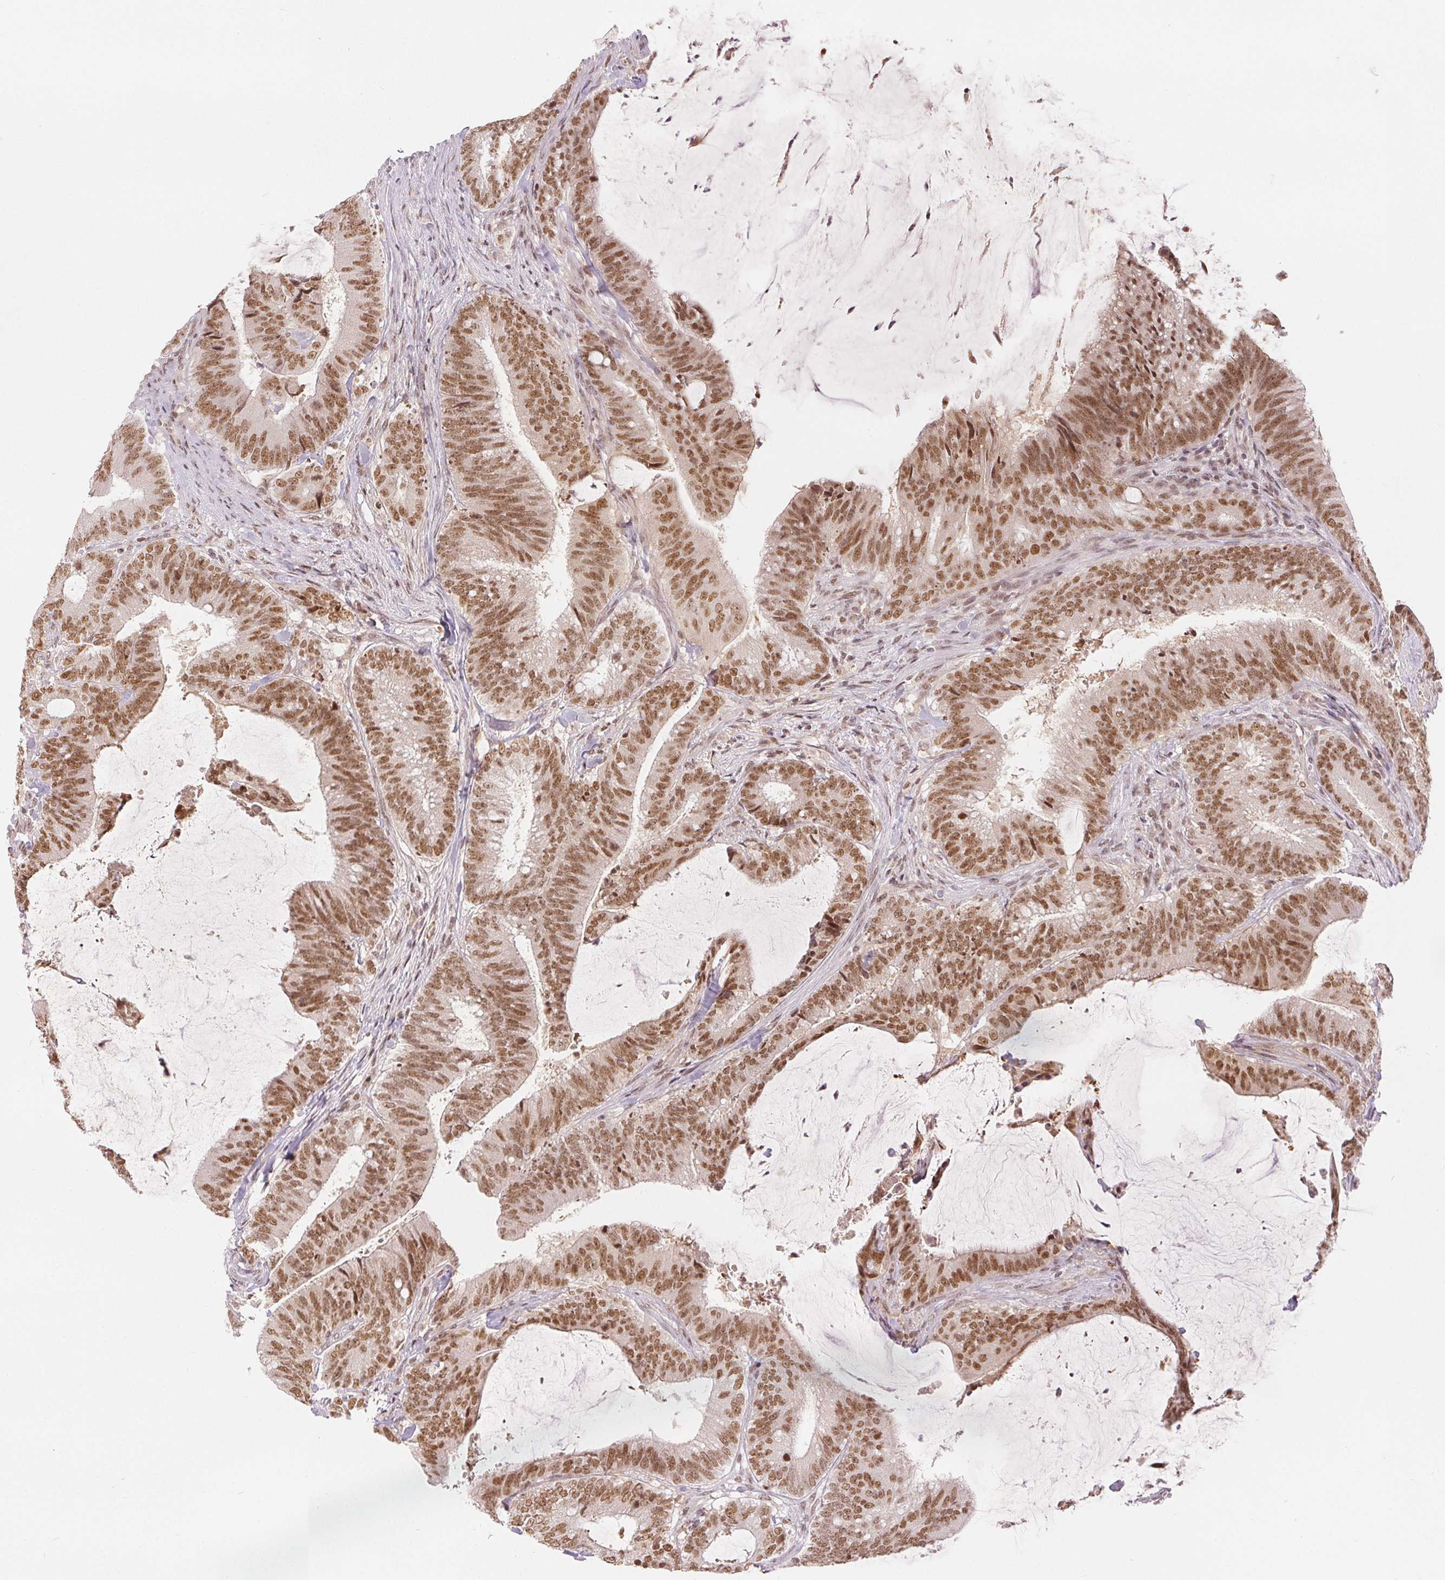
{"staining": {"intensity": "moderate", "quantity": ">75%", "location": "nuclear"}, "tissue": "colorectal cancer", "cell_type": "Tumor cells", "image_type": "cancer", "snomed": [{"axis": "morphology", "description": "Adenocarcinoma, NOS"}, {"axis": "topography", "description": "Colon"}], "caption": "About >75% of tumor cells in human adenocarcinoma (colorectal) demonstrate moderate nuclear protein staining as visualized by brown immunohistochemical staining.", "gene": "DEK", "patient": {"sex": "female", "age": 43}}